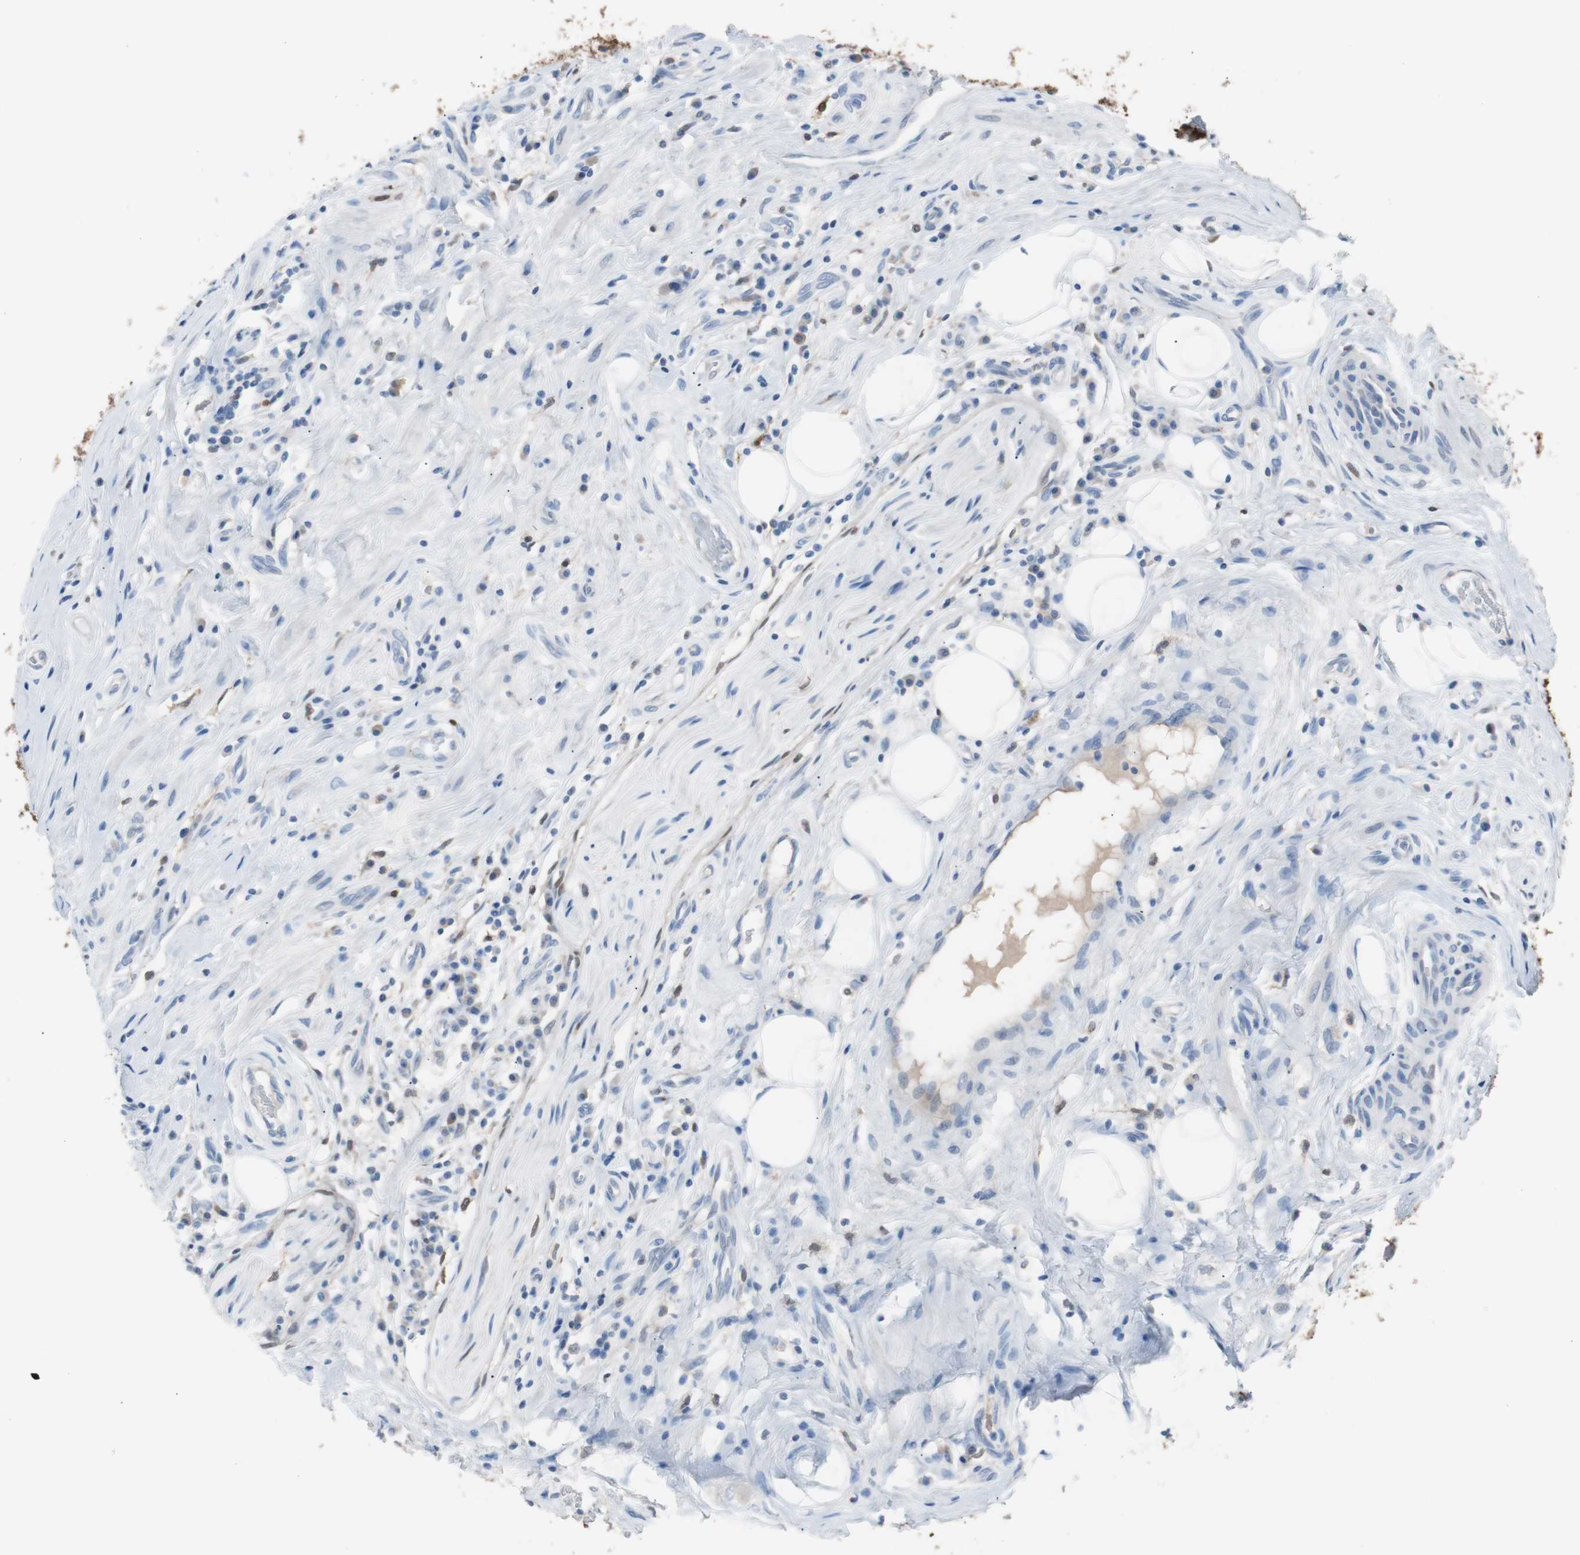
{"staining": {"intensity": "strong", "quantity": "<25%", "location": "nuclear"}, "tissue": "epididymis", "cell_type": "Glandular cells", "image_type": "normal", "snomed": [{"axis": "morphology", "description": "Normal tissue, NOS"}, {"axis": "morphology", "description": "Inflammation, NOS"}, {"axis": "topography", "description": "Epididymis"}], "caption": "Immunohistochemical staining of normal epididymis shows <25% levels of strong nuclear protein staining in about <25% of glandular cells. (IHC, brightfield microscopy, high magnification).", "gene": "IL18", "patient": {"sex": "male", "age": 84}}